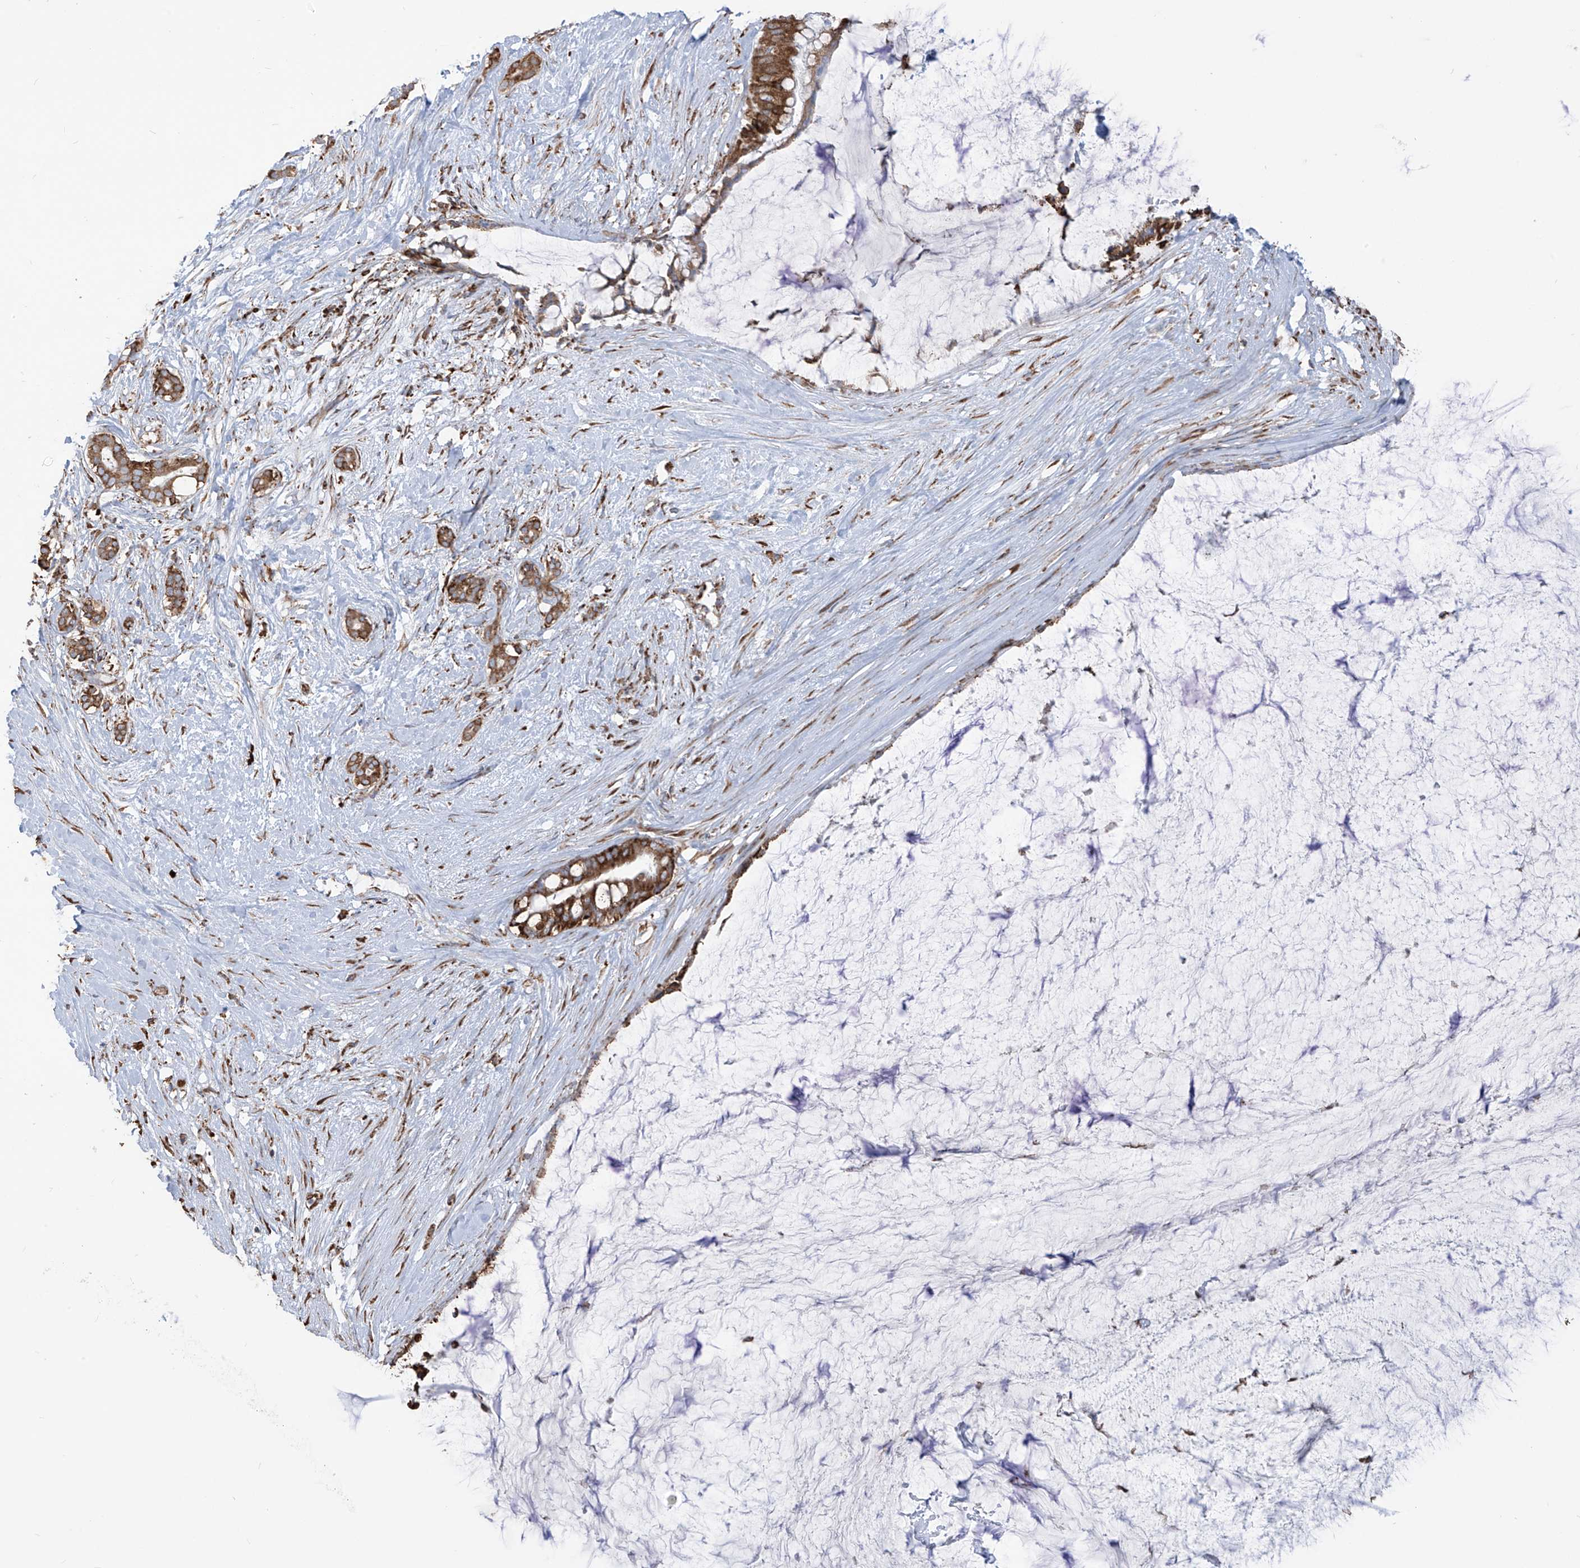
{"staining": {"intensity": "moderate", "quantity": ">75%", "location": "cytoplasmic/membranous"}, "tissue": "pancreatic cancer", "cell_type": "Tumor cells", "image_type": "cancer", "snomed": [{"axis": "morphology", "description": "Adenocarcinoma, NOS"}, {"axis": "topography", "description": "Pancreas"}], "caption": "IHC micrograph of neoplastic tissue: human pancreatic cancer stained using immunohistochemistry exhibits medium levels of moderate protein expression localized specifically in the cytoplasmic/membranous of tumor cells, appearing as a cytoplasmic/membranous brown color.", "gene": "PDIA6", "patient": {"sex": "male", "age": 41}}